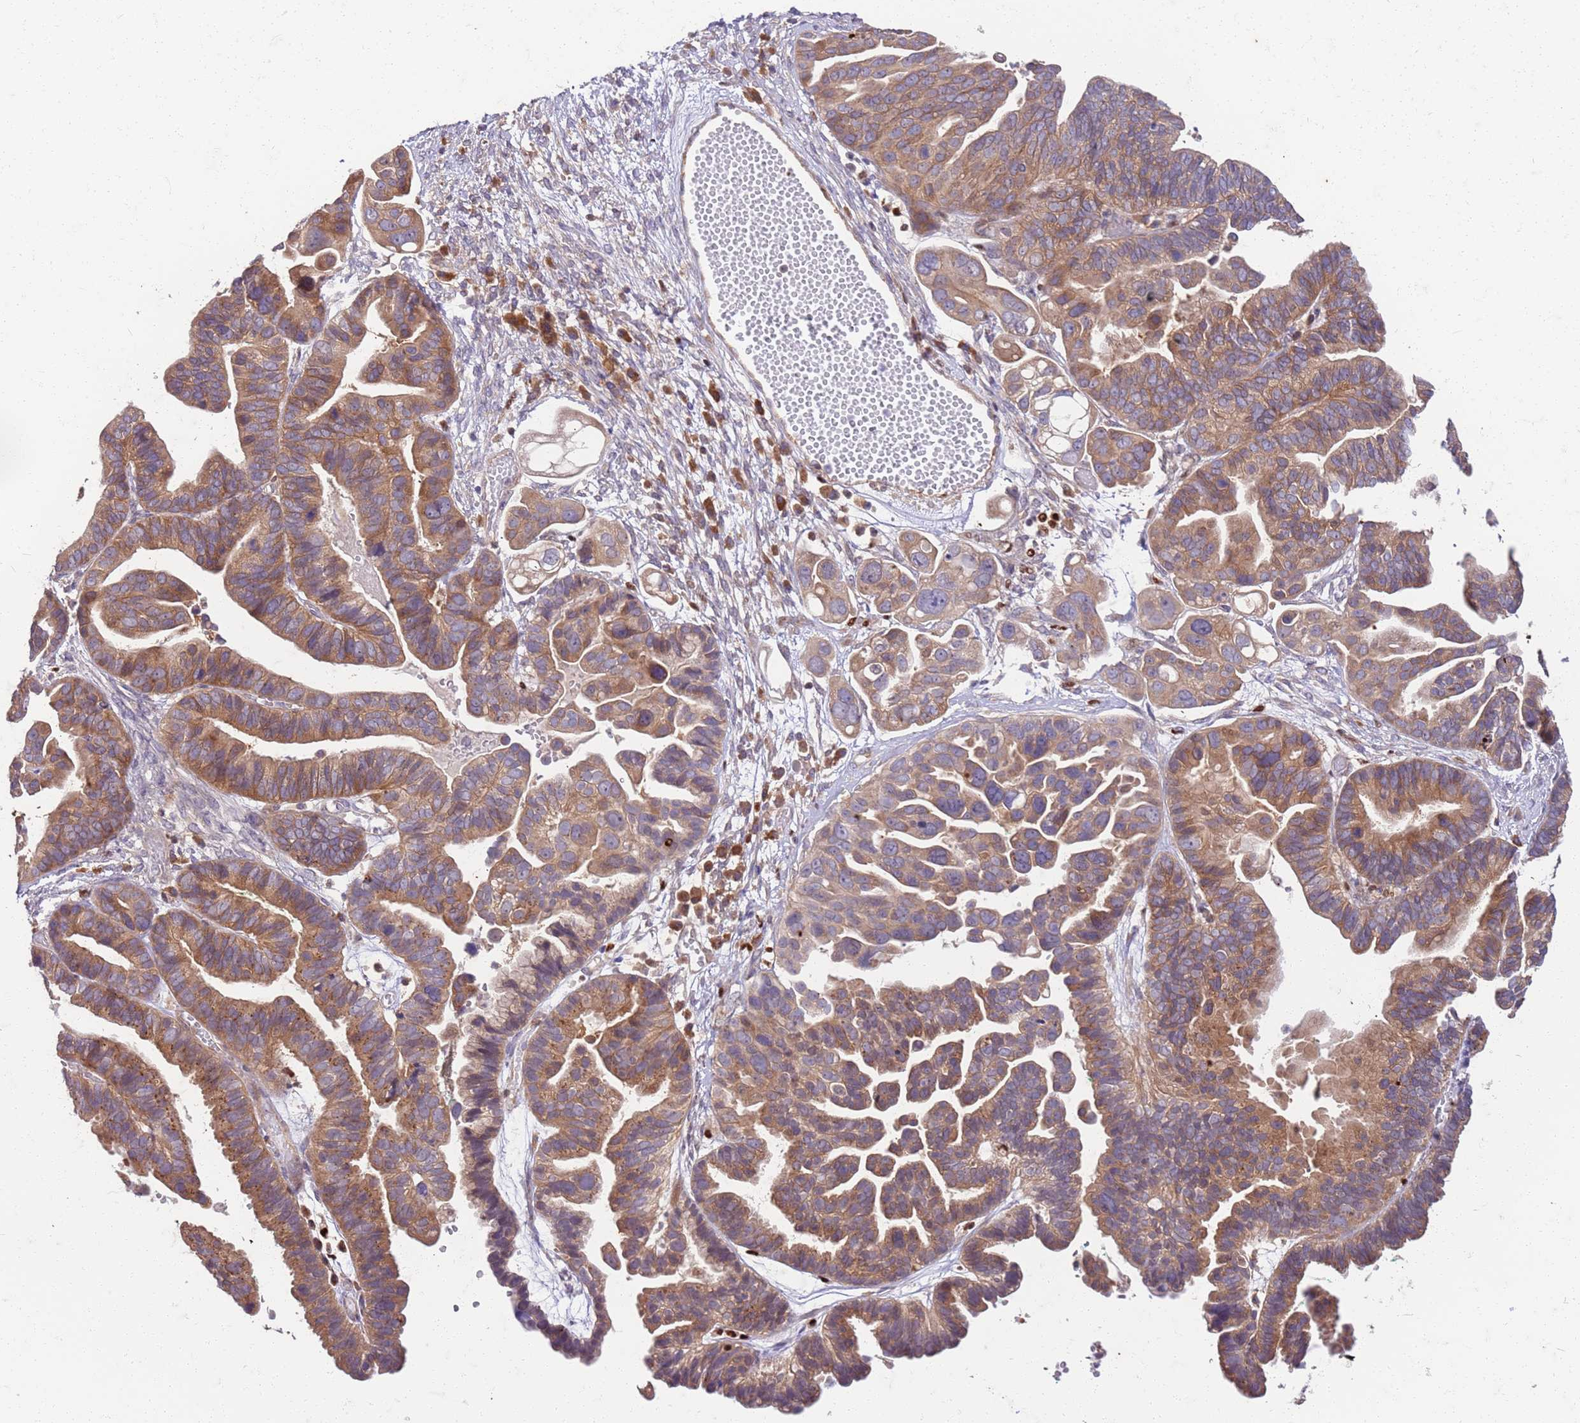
{"staining": {"intensity": "moderate", "quantity": ">75%", "location": "cytoplasmic/membranous"}, "tissue": "ovarian cancer", "cell_type": "Tumor cells", "image_type": "cancer", "snomed": [{"axis": "morphology", "description": "Cystadenocarcinoma, serous, NOS"}, {"axis": "topography", "description": "Ovary"}], "caption": "High-magnification brightfield microscopy of ovarian serous cystadenocarcinoma stained with DAB (brown) and counterstained with hematoxylin (blue). tumor cells exhibit moderate cytoplasmic/membranous expression is seen in approximately>75% of cells.", "gene": "OSBP", "patient": {"sex": "female", "age": 56}}